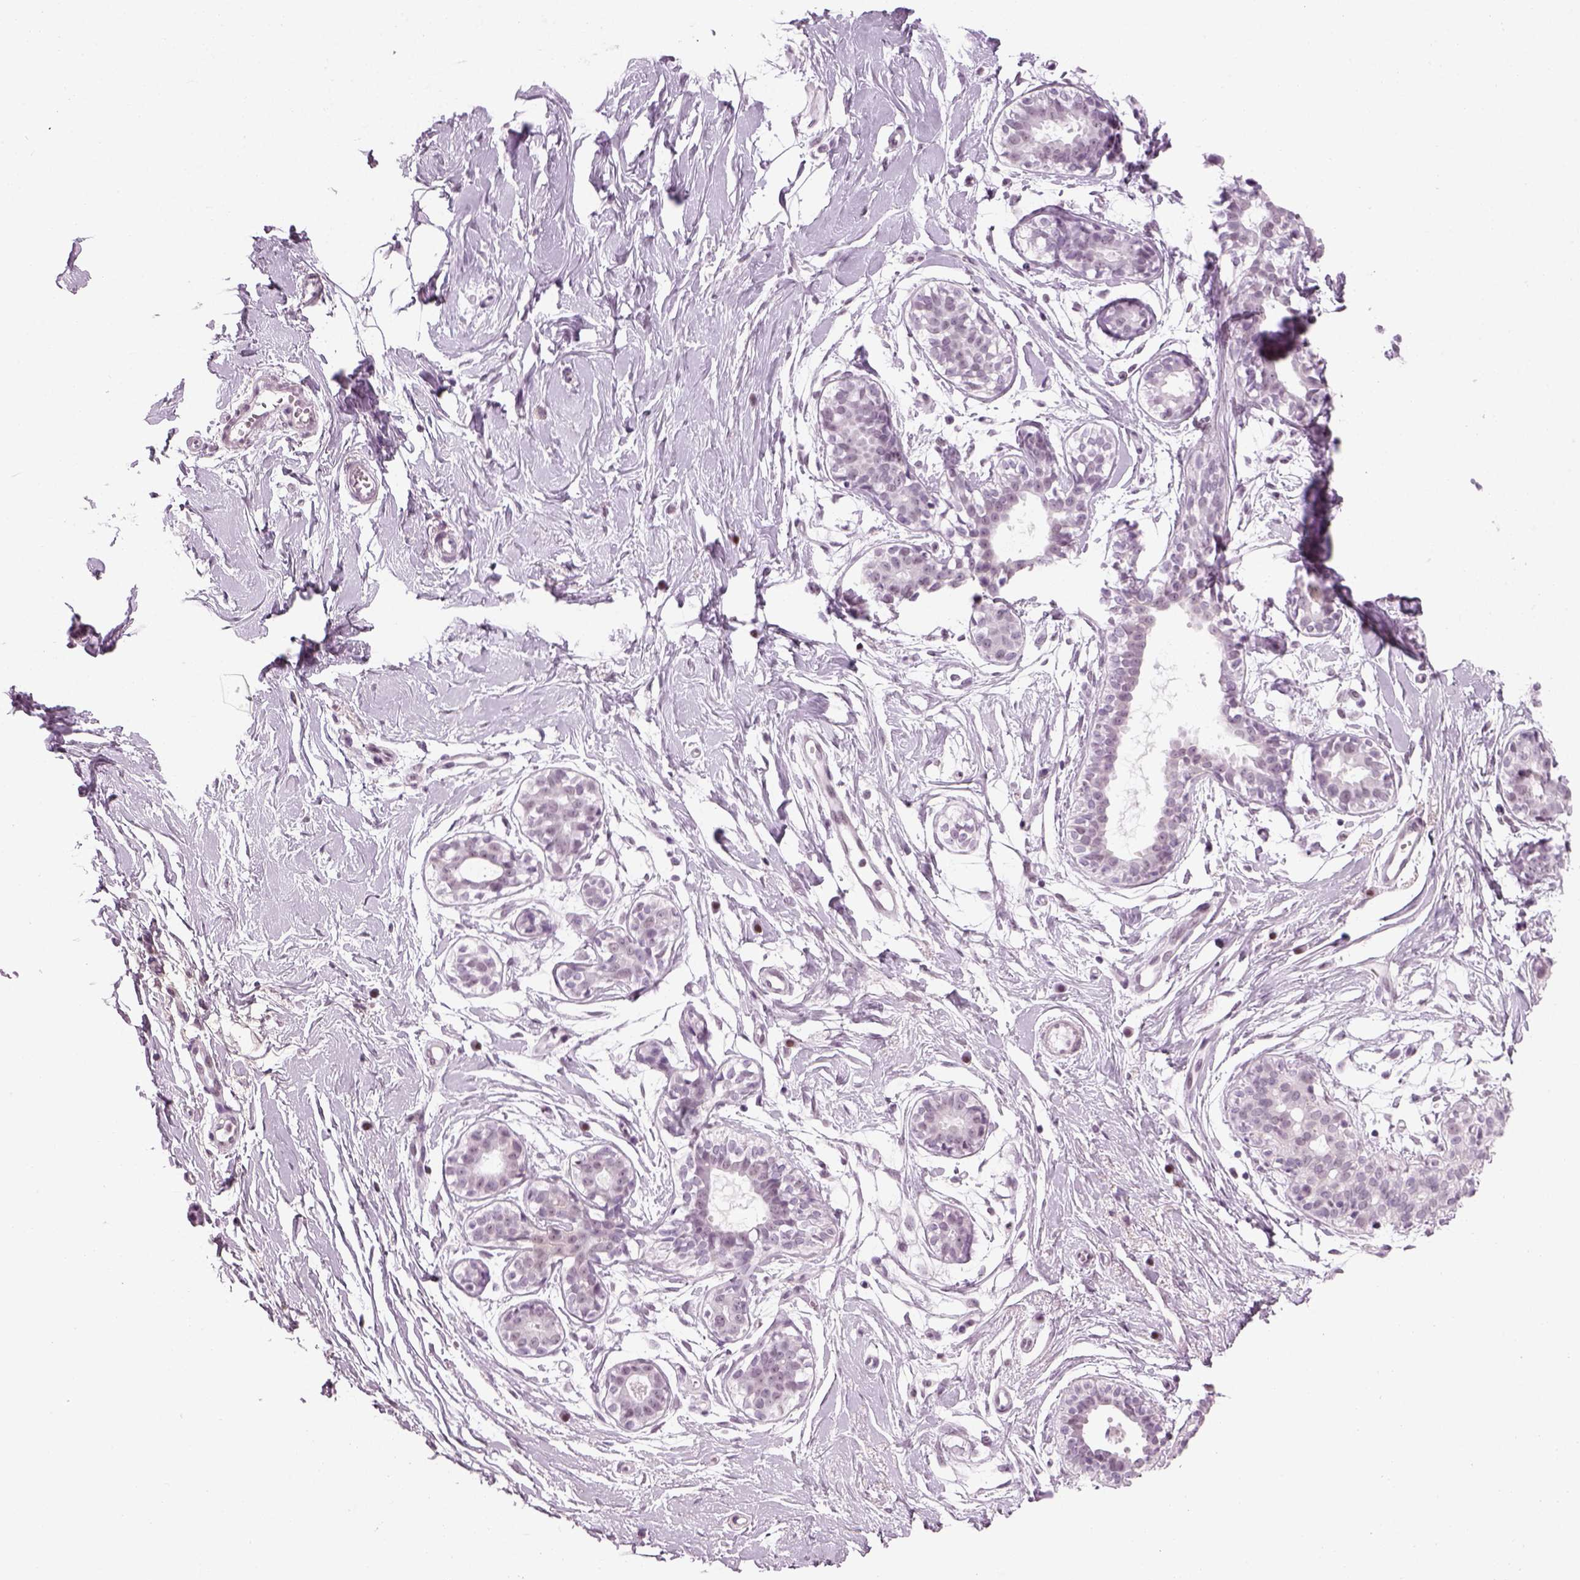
{"staining": {"intensity": "negative", "quantity": "none", "location": "none"}, "tissue": "breast", "cell_type": "Adipocytes", "image_type": "normal", "snomed": [{"axis": "morphology", "description": "Normal tissue, NOS"}, {"axis": "topography", "description": "Breast"}], "caption": "DAB immunohistochemical staining of normal breast demonstrates no significant expression in adipocytes.", "gene": "KCNG2", "patient": {"sex": "female", "age": 49}}